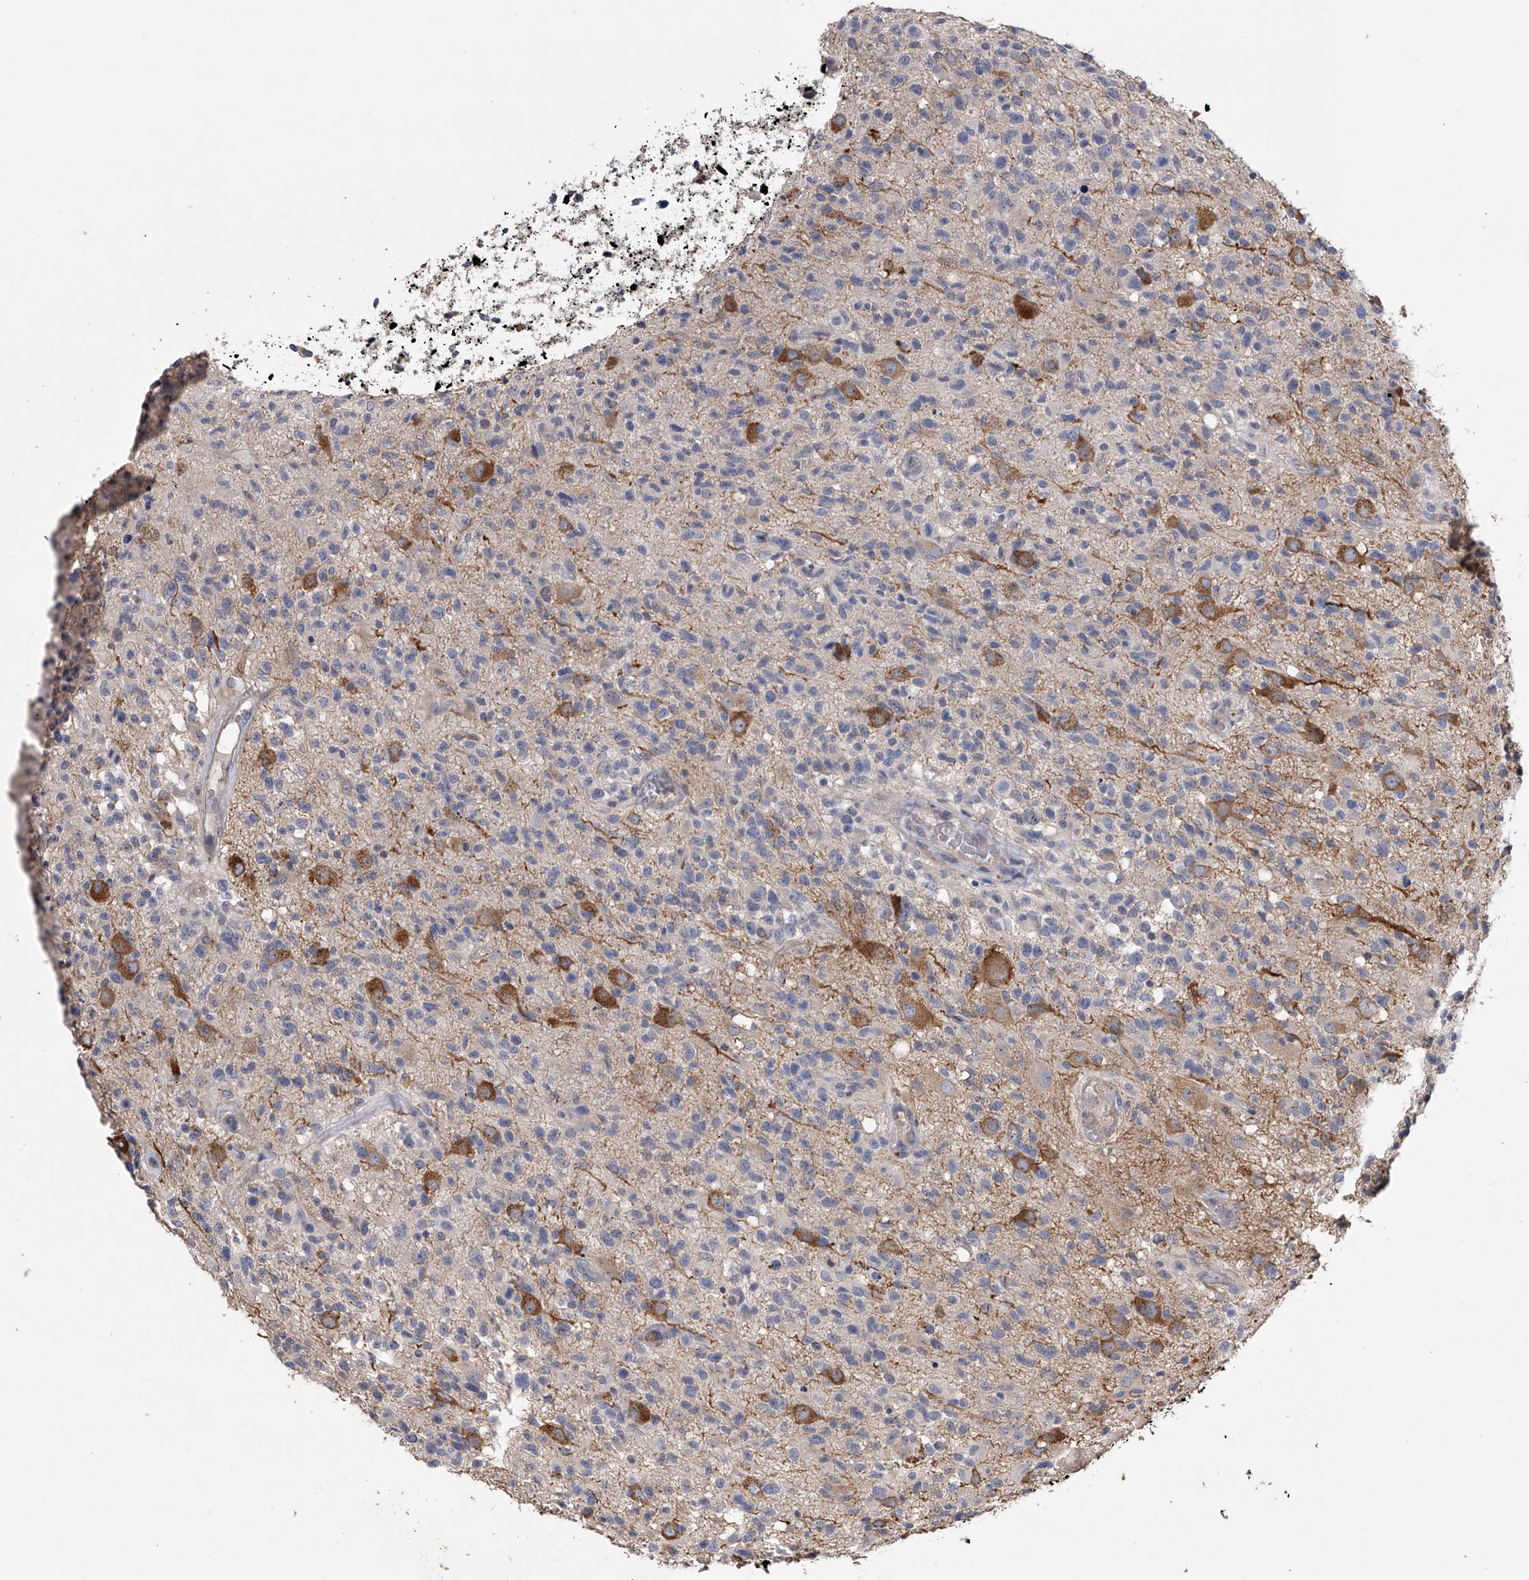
{"staining": {"intensity": "negative", "quantity": "none", "location": "none"}, "tissue": "glioma", "cell_type": "Tumor cells", "image_type": "cancer", "snomed": [{"axis": "morphology", "description": "Glioma, malignant, High grade"}, {"axis": "morphology", "description": "Glioblastoma, NOS"}, {"axis": "topography", "description": "Brain"}], "caption": "High power microscopy micrograph of an immunohistochemistry (IHC) histopathology image of glioma, revealing no significant expression in tumor cells.", "gene": "ZNF343", "patient": {"sex": "male", "age": 60}}